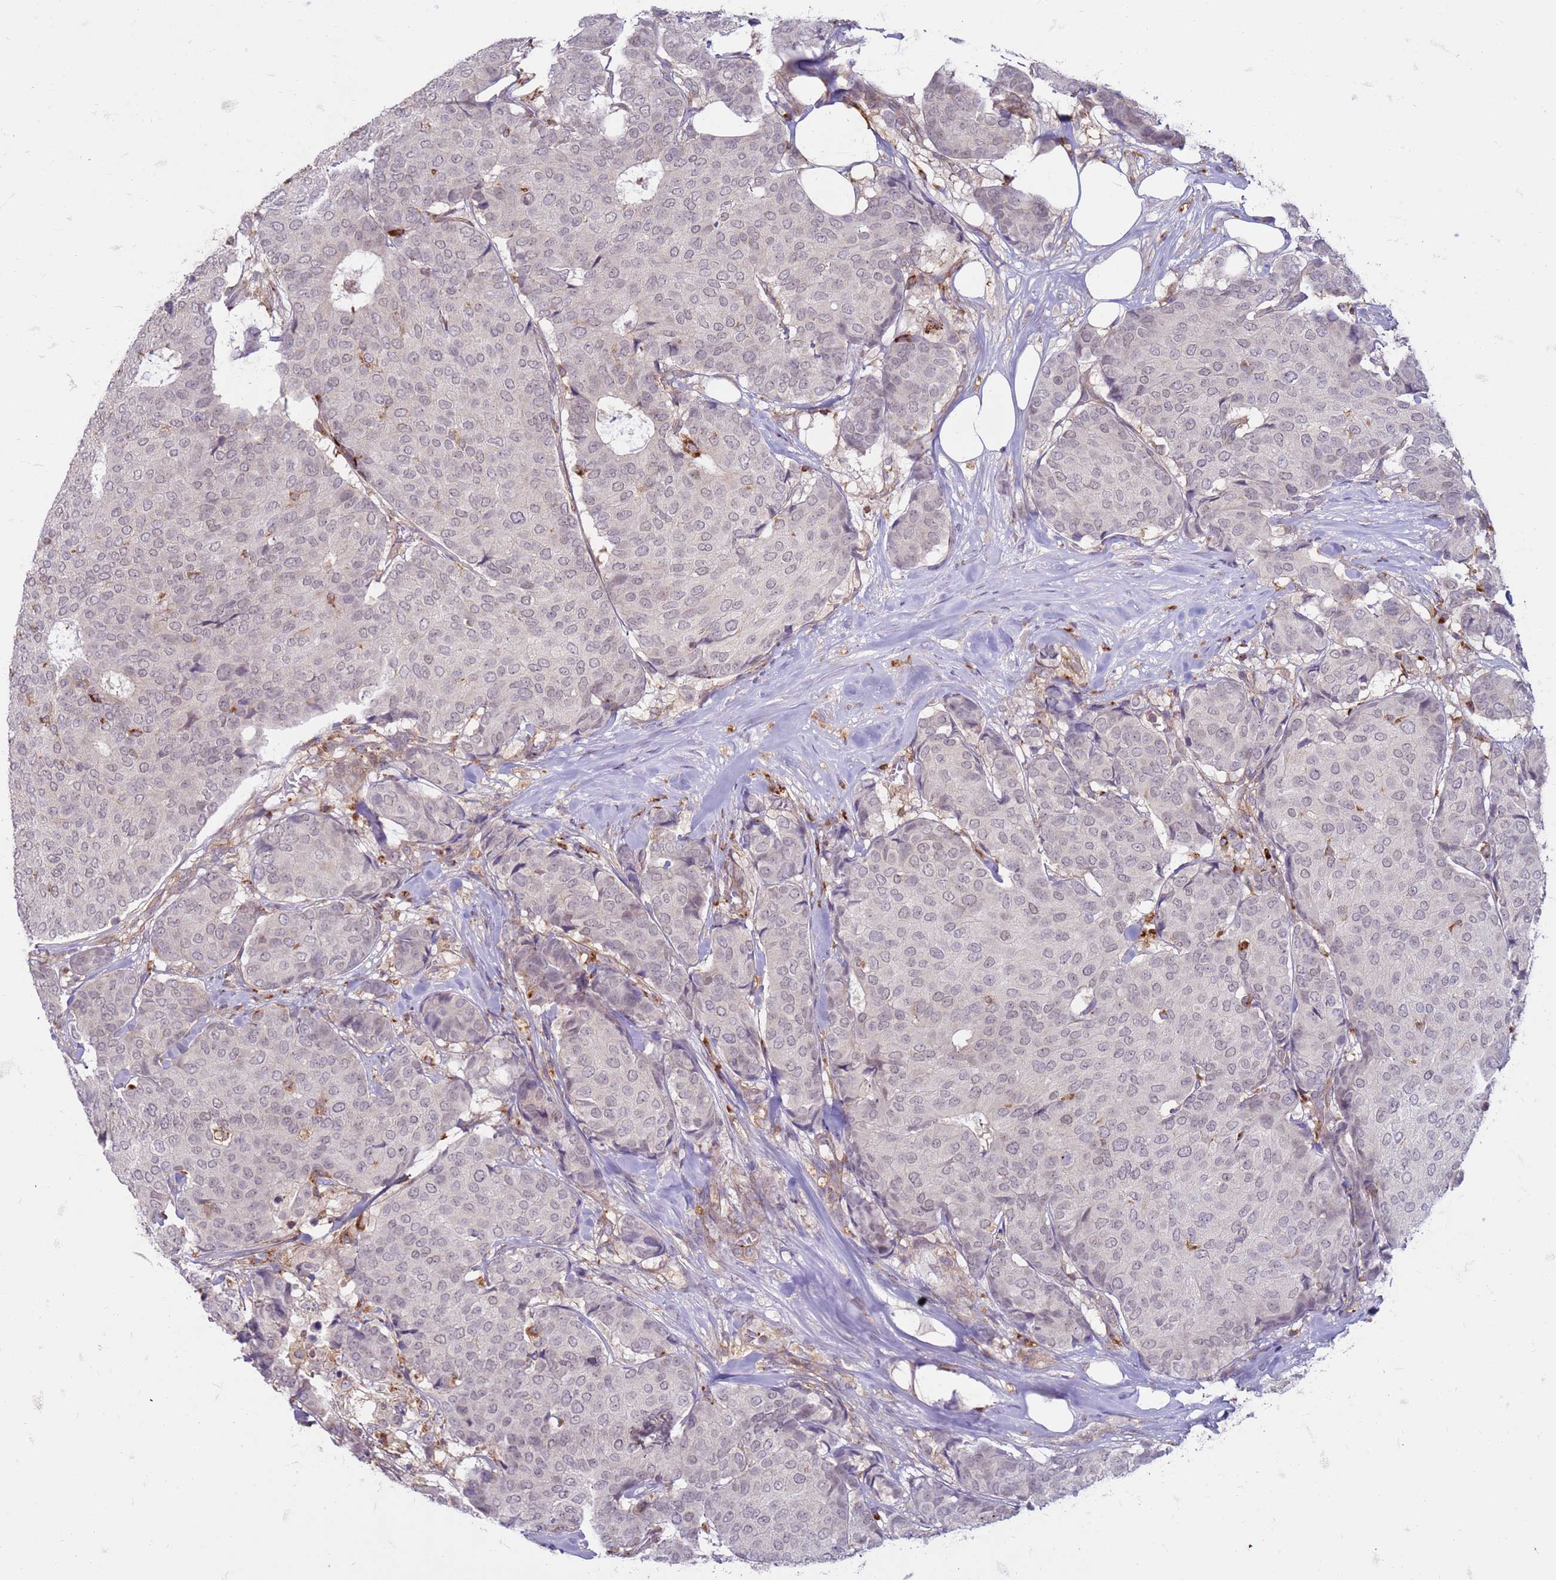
{"staining": {"intensity": "negative", "quantity": "none", "location": "none"}, "tissue": "breast cancer", "cell_type": "Tumor cells", "image_type": "cancer", "snomed": [{"axis": "morphology", "description": "Duct carcinoma"}, {"axis": "topography", "description": "Breast"}], "caption": "A photomicrograph of breast cancer stained for a protein demonstrates no brown staining in tumor cells.", "gene": "SLC15A3", "patient": {"sex": "female", "age": 75}}